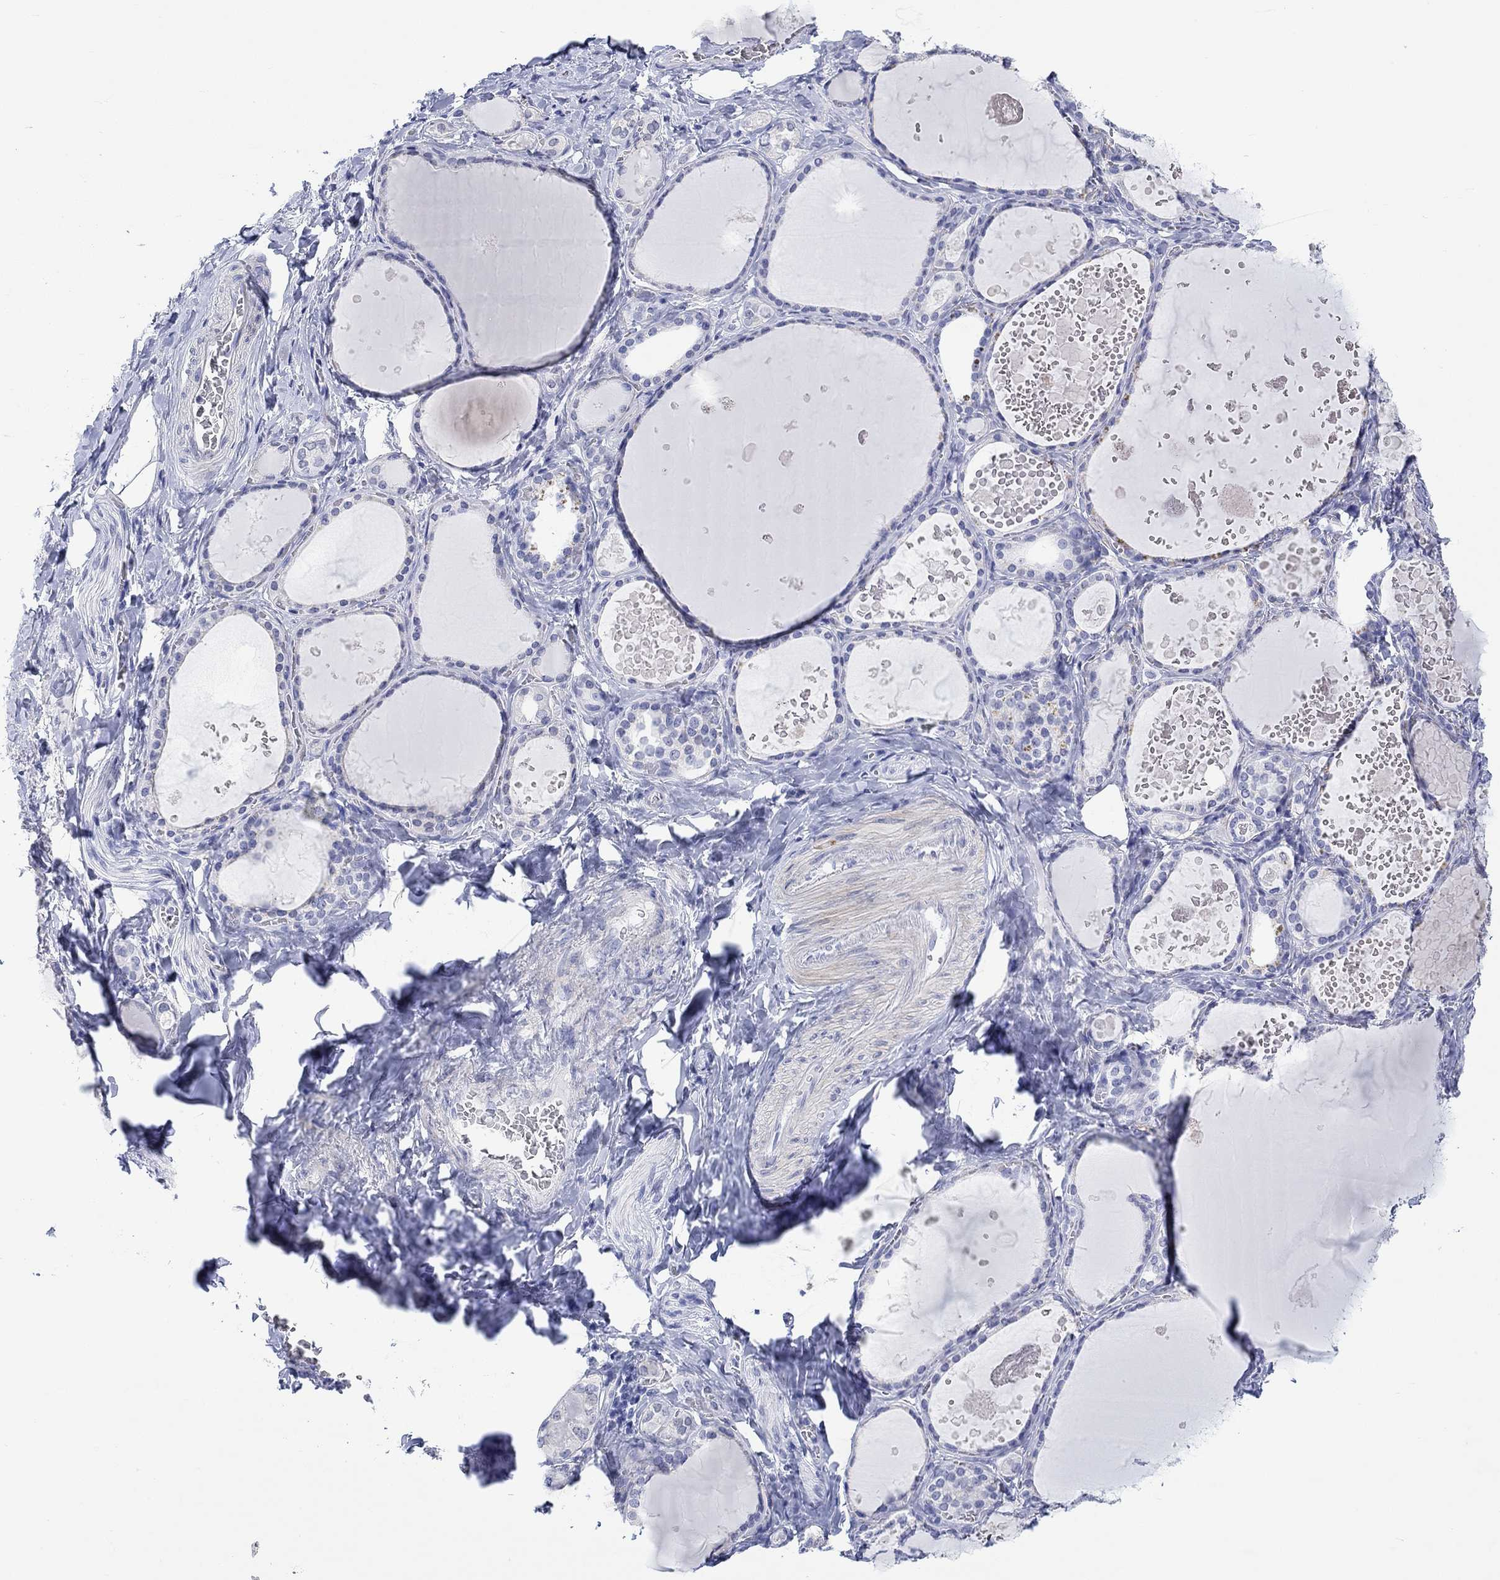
{"staining": {"intensity": "negative", "quantity": "none", "location": "none"}, "tissue": "thyroid gland", "cell_type": "Glandular cells", "image_type": "normal", "snomed": [{"axis": "morphology", "description": "Normal tissue, NOS"}, {"axis": "topography", "description": "Thyroid gland"}], "caption": "This is an immunohistochemistry micrograph of normal human thyroid gland. There is no staining in glandular cells.", "gene": "MSI1", "patient": {"sex": "female", "age": 56}}